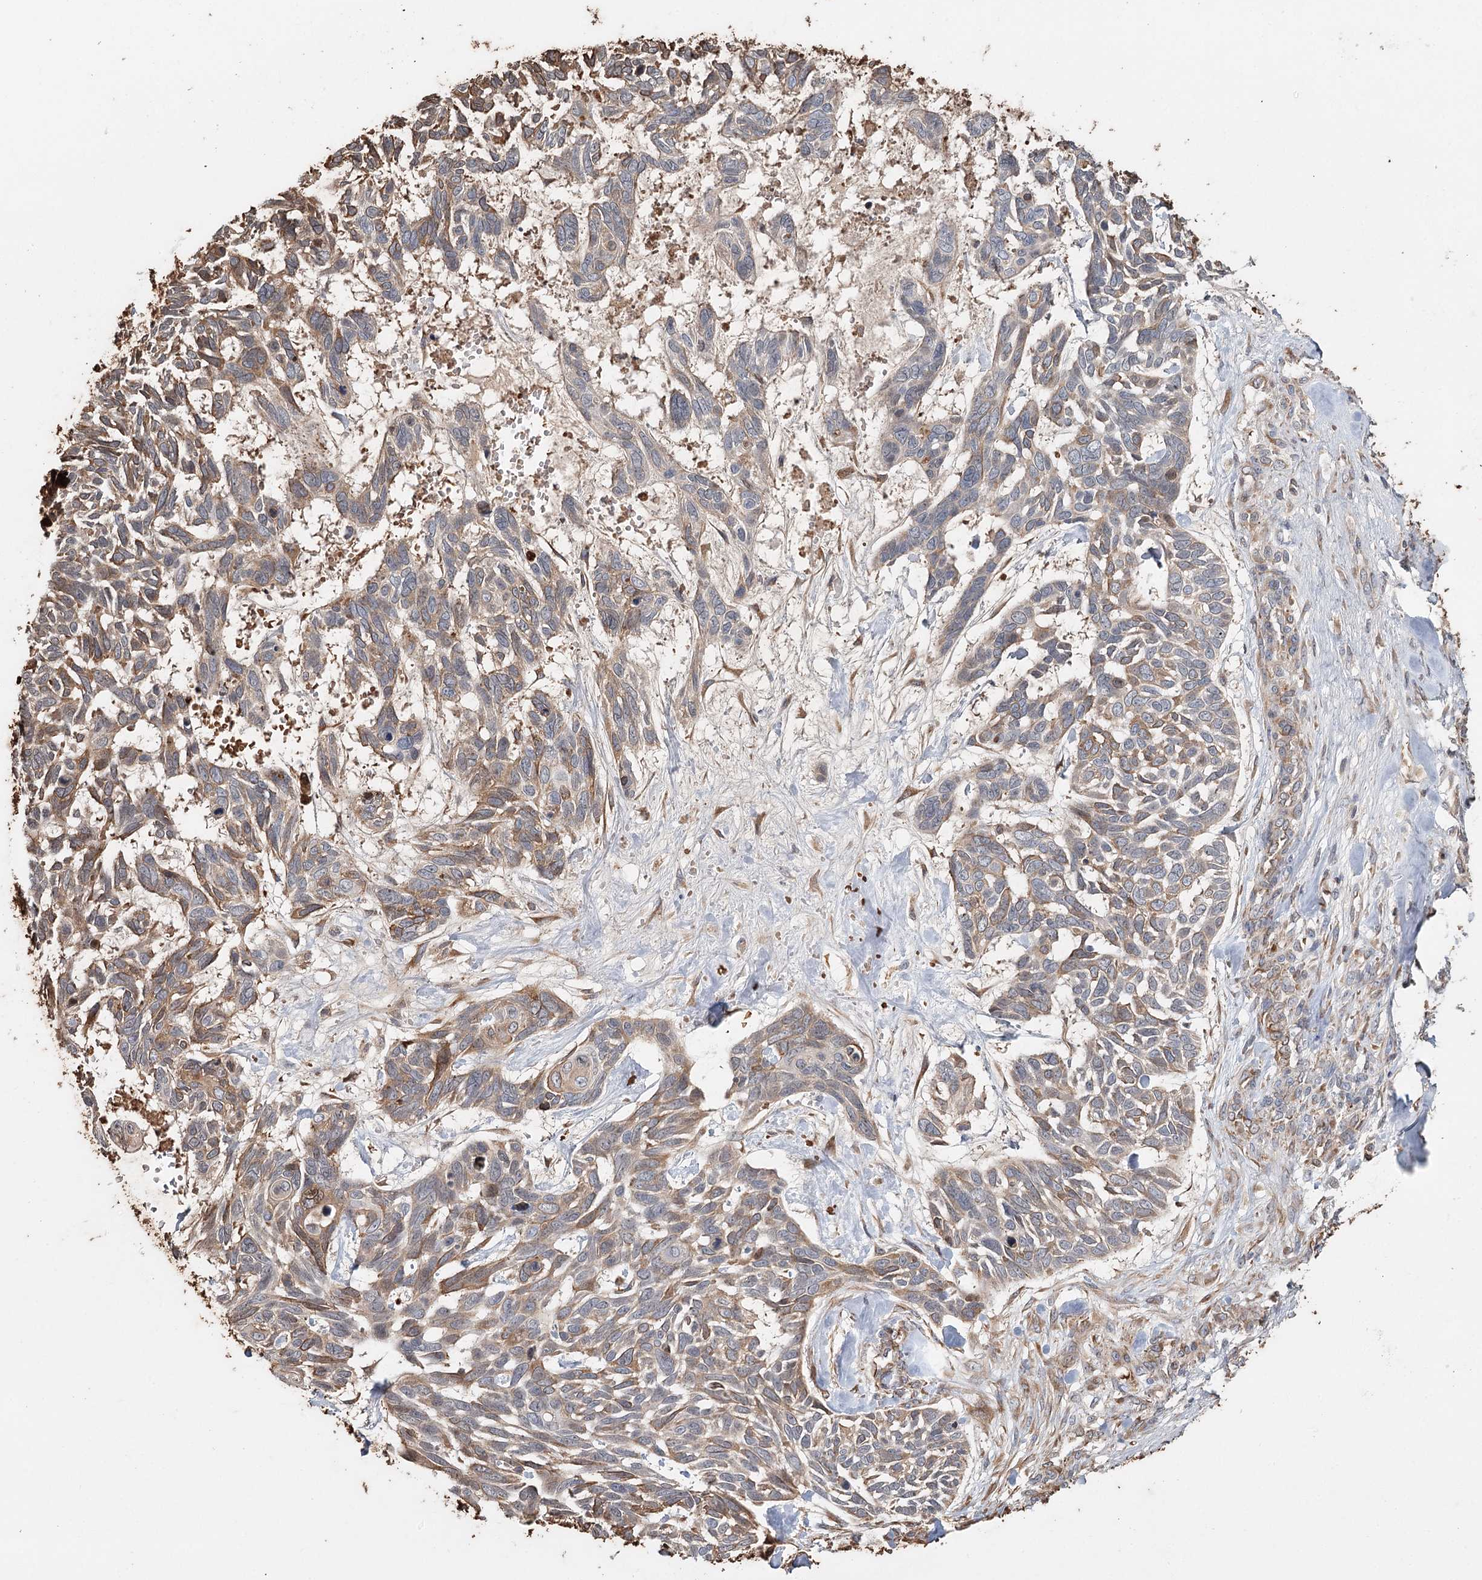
{"staining": {"intensity": "moderate", "quantity": ">75%", "location": "cytoplasmic/membranous"}, "tissue": "skin cancer", "cell_type": "Tumor cells", "image_type": "cancer", "snomed": [{"axis": "morphology", "description": "Basal cell carcinoma"}, {"axis": "topography", "description": "Skin"}], "caption": "Immunohistochemical staining of human basal cell carcinoma (skin) displays moderate cytoplasmic/membranous protein staining in approximately >75% of tumor cells.", "gene": "SYVN1", "patient": {"sex": "male", "age": 88}}